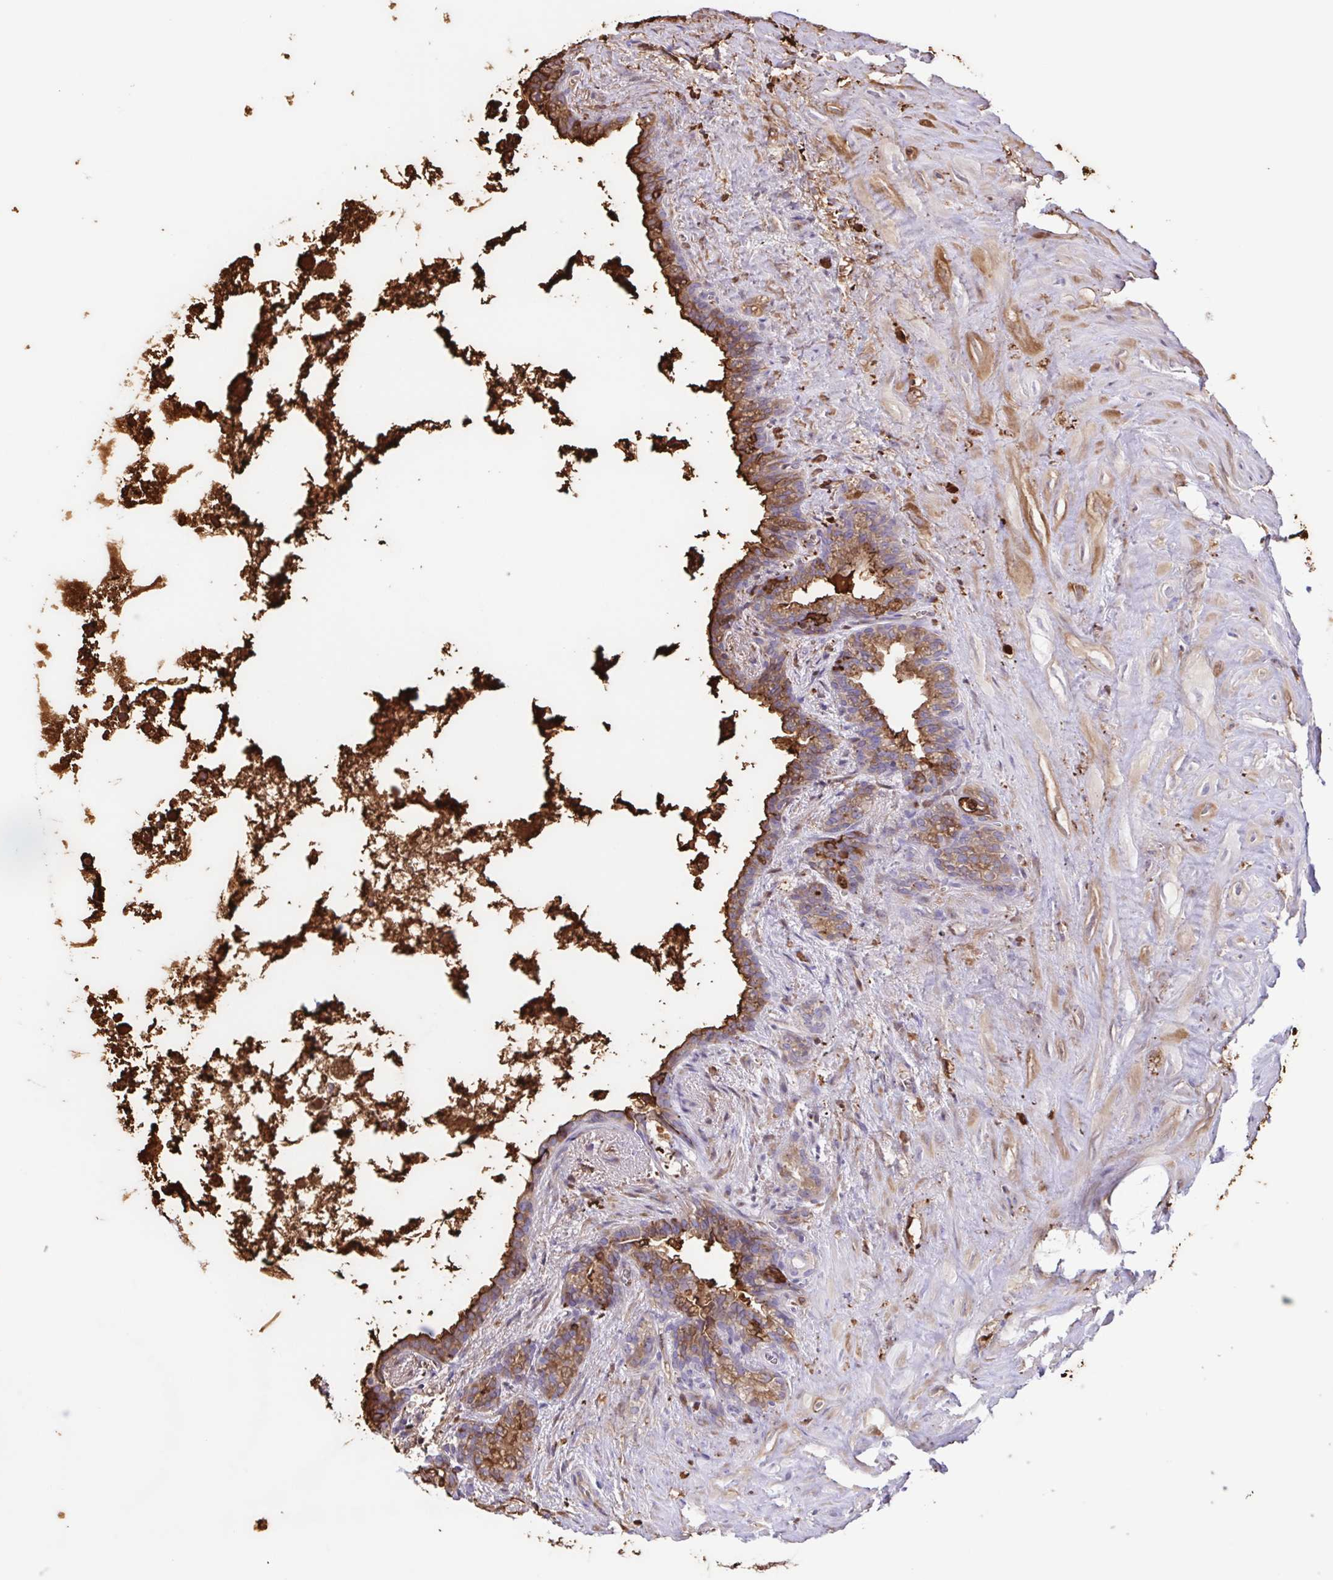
{"staining": {"intensity": "strong", "quantity": "25%-75%", "location": "cytoplasmic/membranous"}, "tissue": "seminal vesicle", "cell_type": "Glandular cells", "image_type": "normal", "snomed": [{"axis": "morphology", "description": "Normal tissue, NOS"}, {"axis": "topography", "description": "Seminal veicle"}], "caption": "Strong cytoplasmic/membranous staining is appreciated in about 25%-75% of glandular cells in unremarkable seminal vesicle. The staining was performed using DAB (3,3'-diaminobenzidine), with brown indicating positive protein expression. Nuclei are stained blue with hematoxylin.", "gene": "ENSG00000286022", "patient": {"sex": "male", "age": 76}}